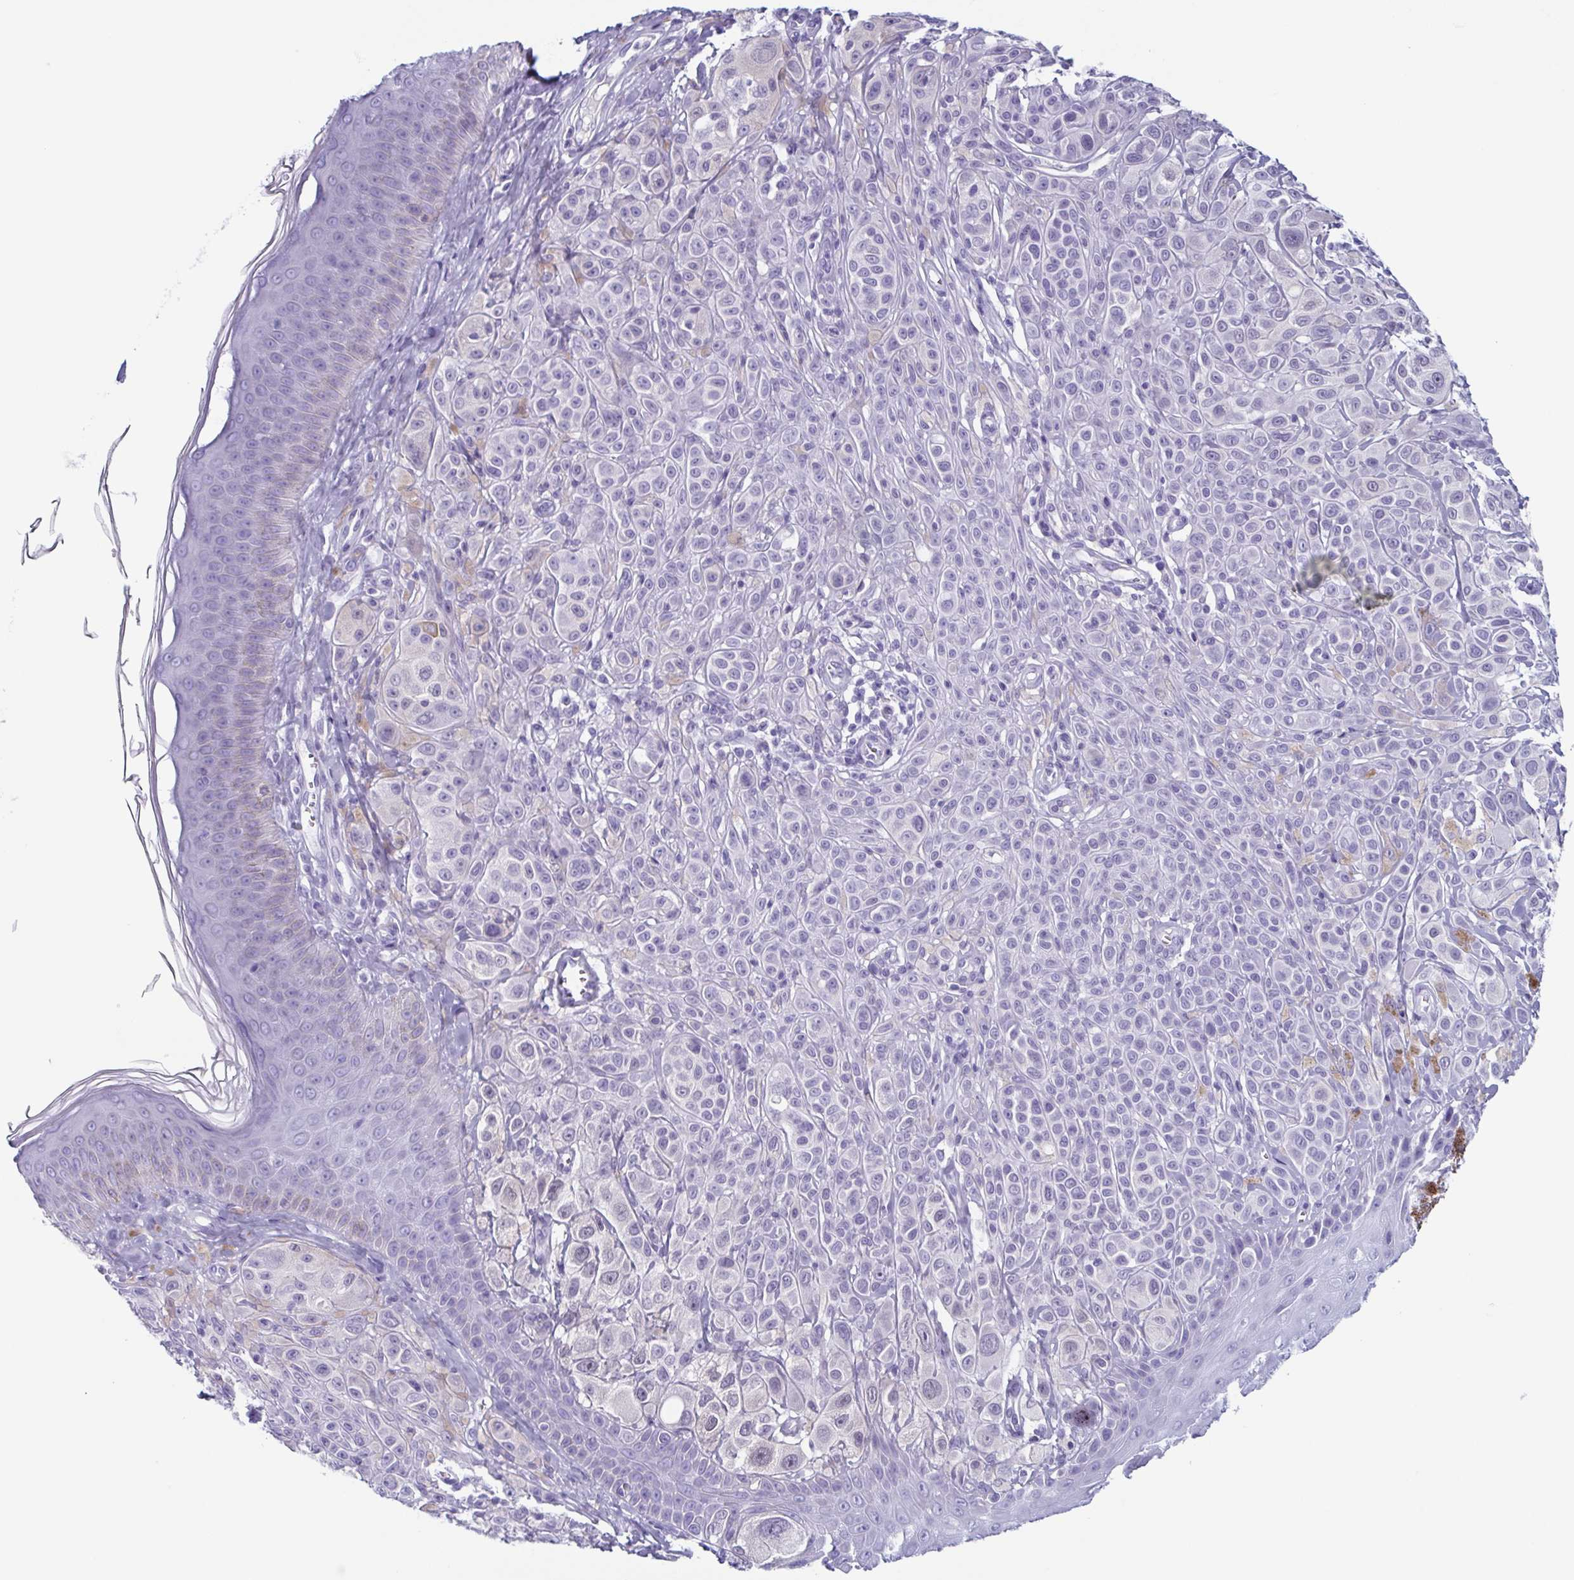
{"staining": {"intensity": "negative", "quantity": "none", "location": "none"}, "tissue": "melanoma", "cell_type": "Tumor cells", "image_type": "cancer", "snomed": [{"axis": "morphology", "description": "Malignant melanoma, NOS"}, {"axis": "topography", "description": "Skin"}], "caption": "This image is of malignant melanoma stained with IHC to label a protein in brown with the nuclei are counter-stained blue. There is no expression in tumor cells.", "gene": "ENKUR", "patient": {"sex": "male", "age": 67}}